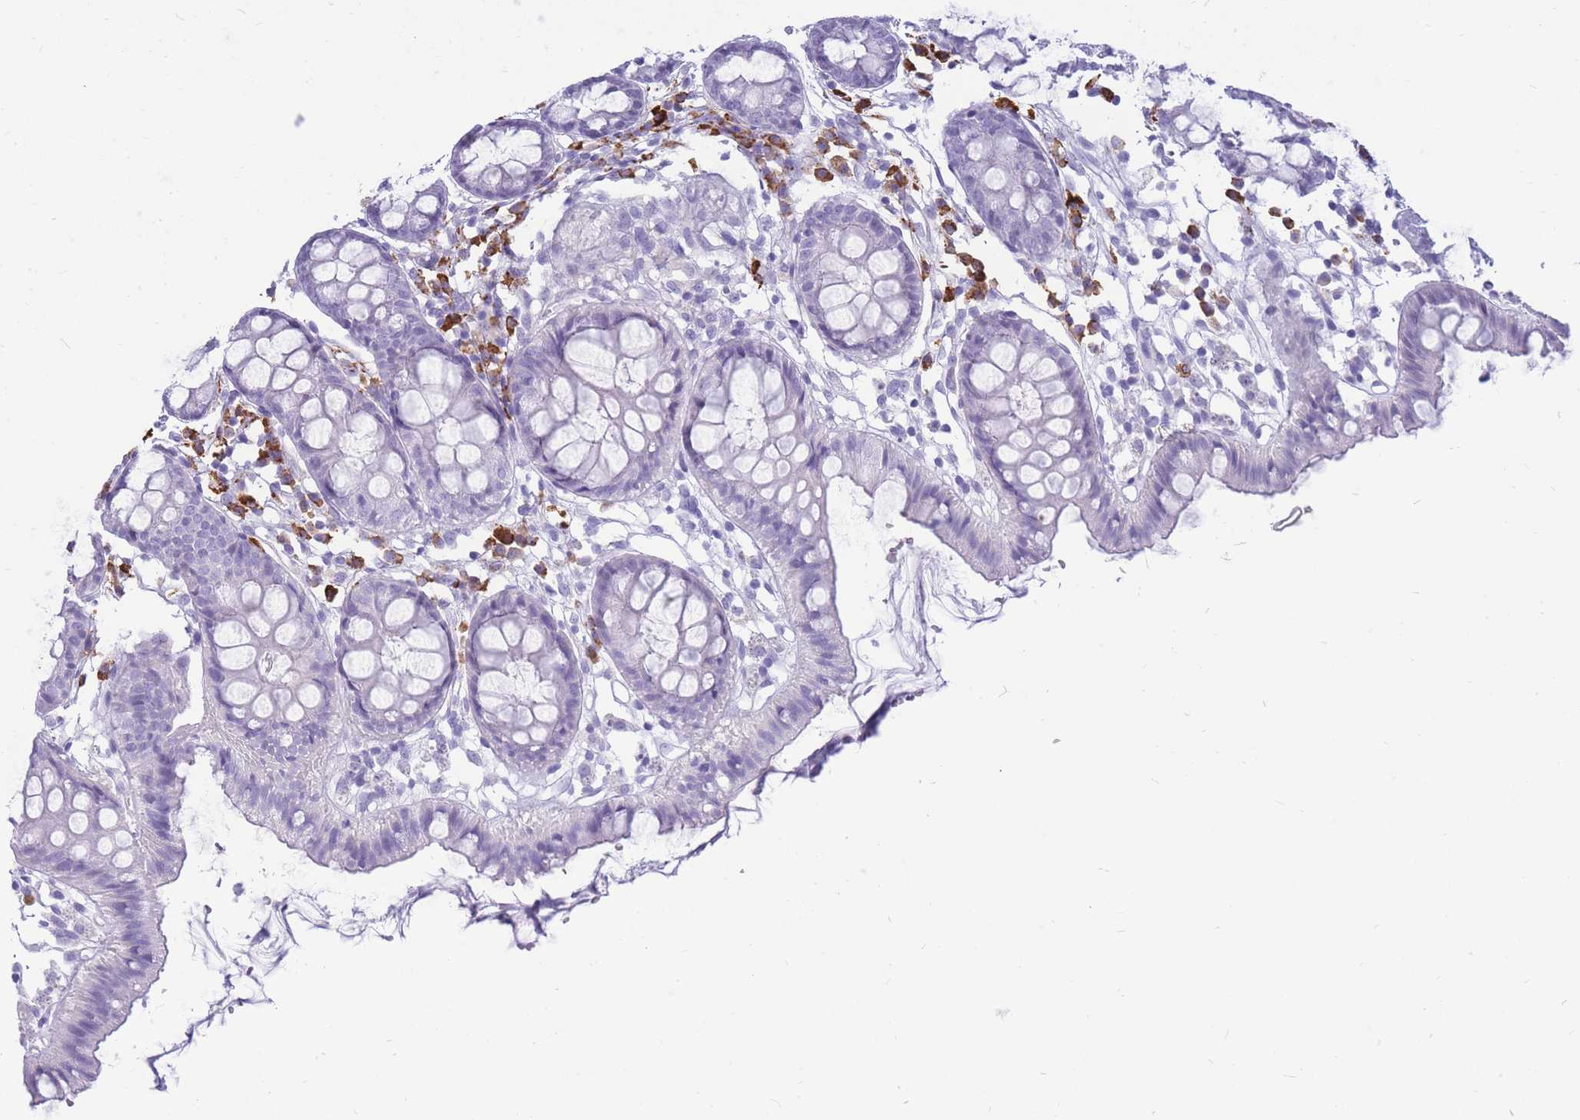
{"staining": {"intensity": "negative", "quantity": "none", "location": "none"}, "tissue": "colon", "cell_type": "Endothelial cells", "image_type": "normal", "snomed": [{"axis": "morphology", "description": "Normal tissue, NOS"}, {"axis": "topography", "description": "Colon"}], "caption": "A histopathology image of colon stained for a protein shows no brown staining in endothelial cells. (DAB immunohistochemistry (IHC), high magnification).", "gene": "ZFP62", "patient": {"sex": "female", "age": 84}}